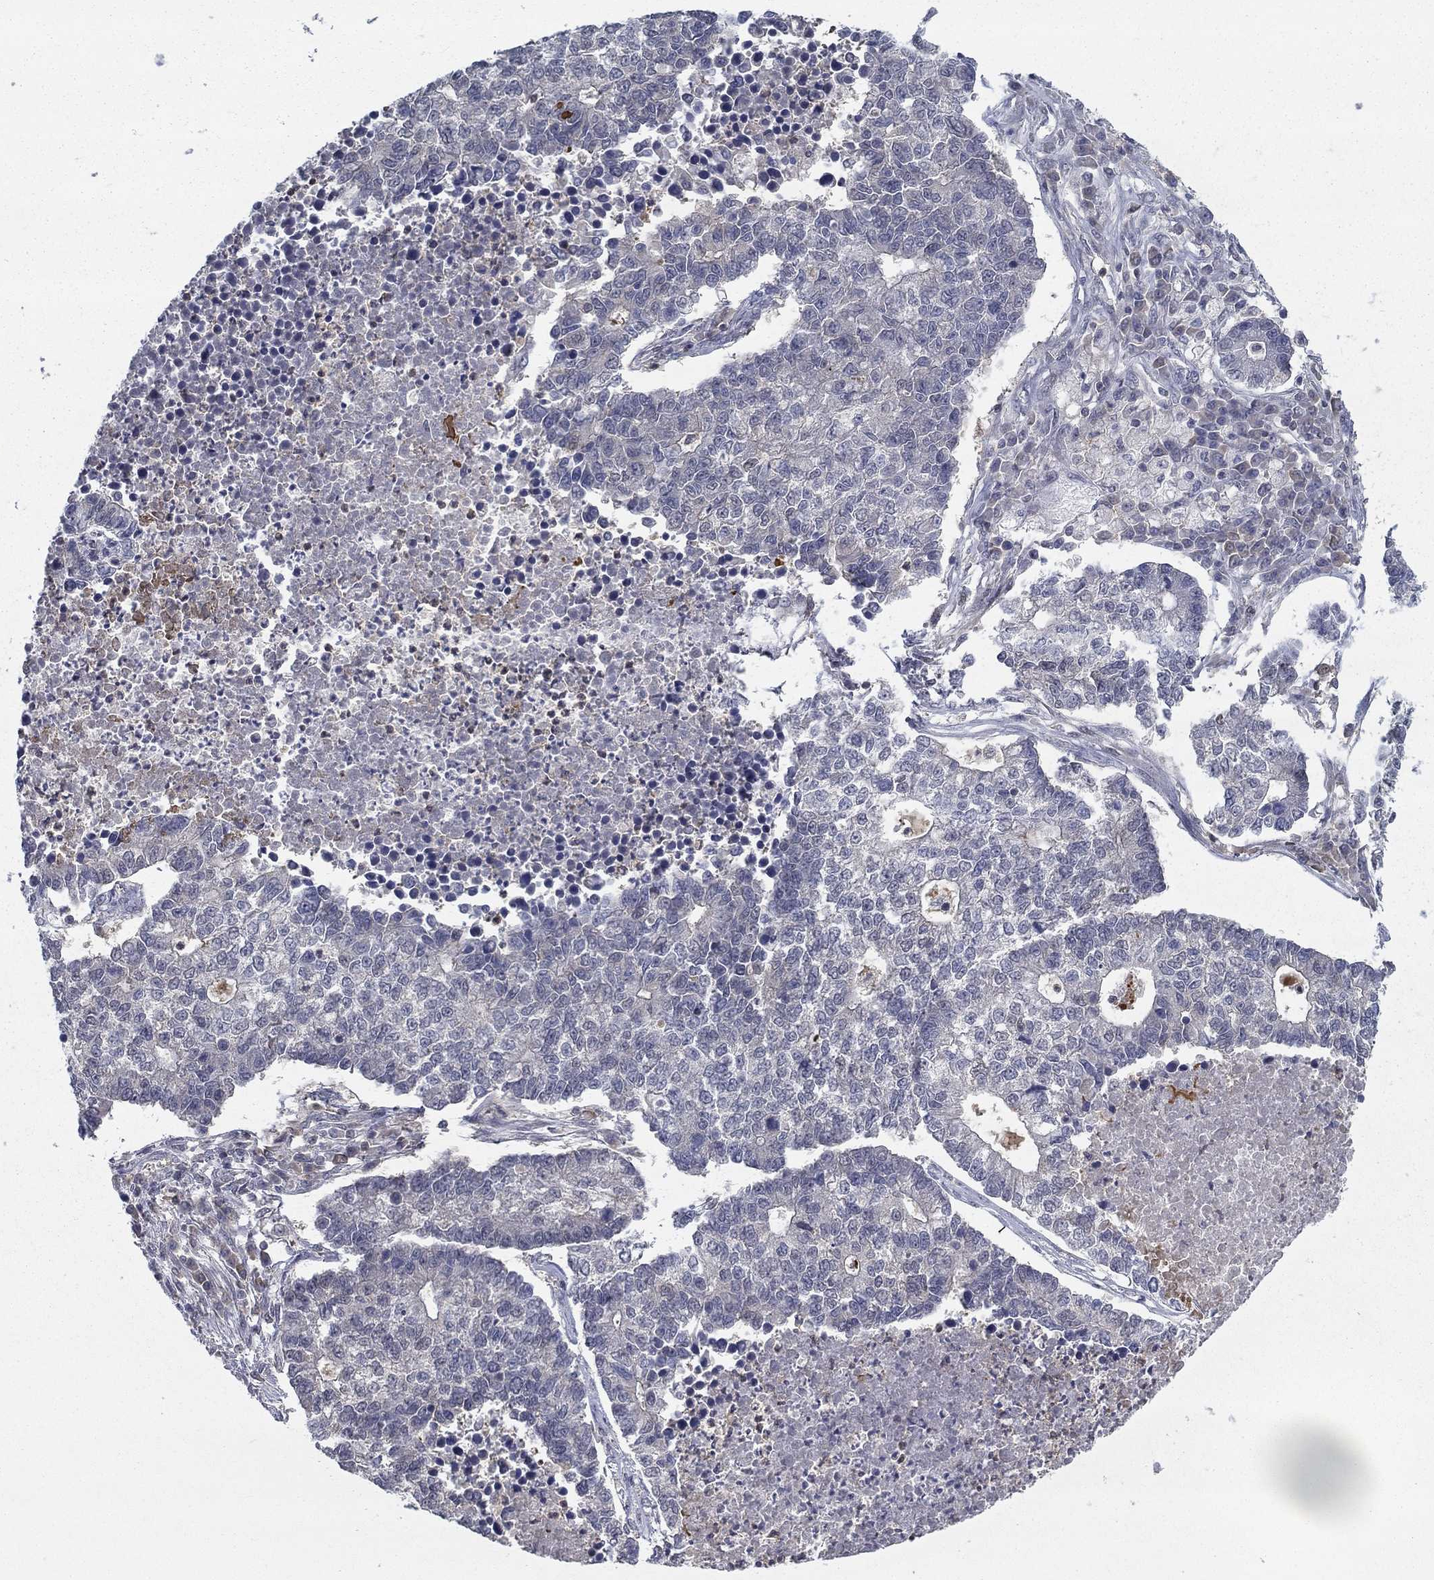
{"staining": {"intensity": "negative", "quantity": "none", "location": "none"}, "tissue": "lung cancer", "cell_type": "Tumor cells", "image_type": "cancer", "snomed": [{"axis": "morphology", "description": "Adenocarcinoma, NOS"}, {"axis": "topography", "description": "Lung"}], "caption": "The micrograph exhibits no staining of tumor cells in adenocarcinoma (lung).", "gene": "NIT2", "patient": {"sex": "male", "age": 57}}